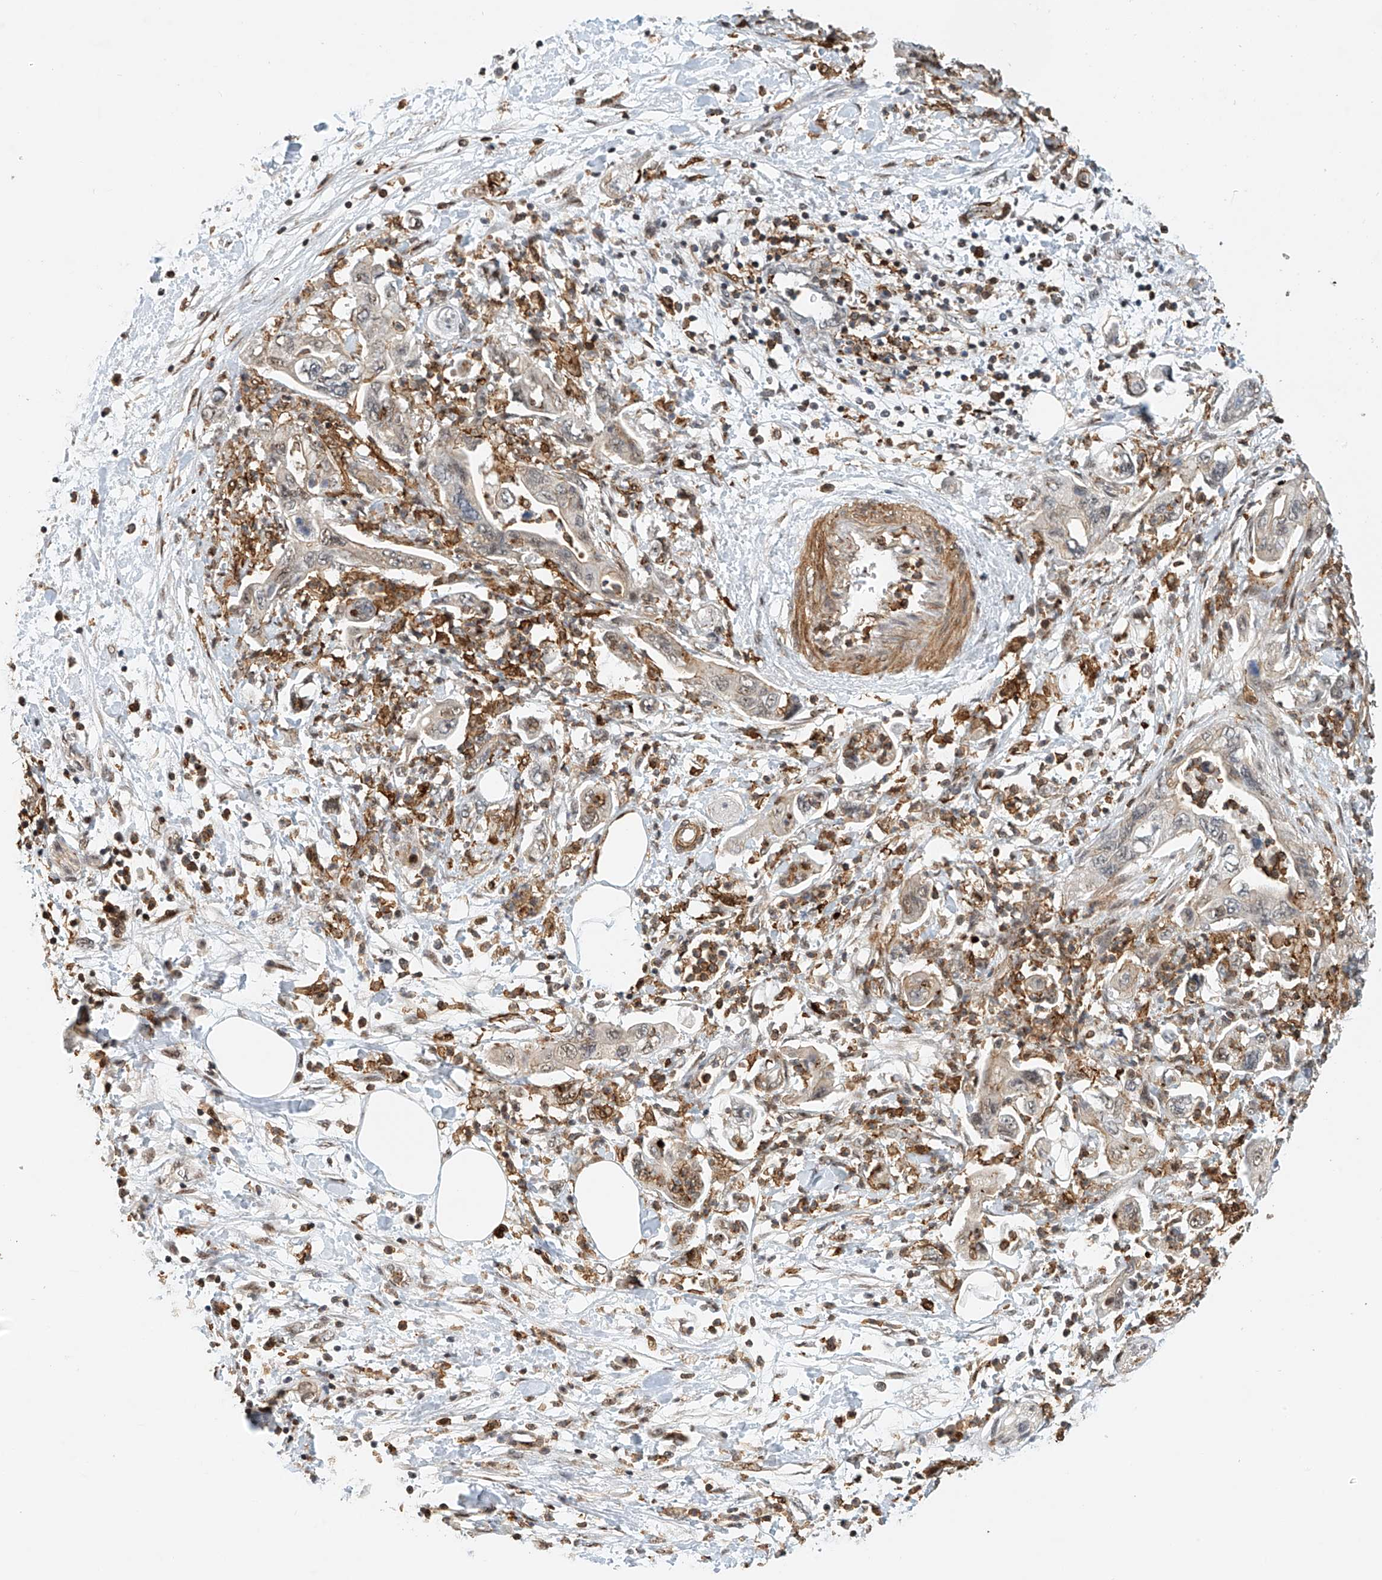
{"staining": {"intensity": "weak", "quantity": "25%-75%", "location": "nuclear"}, "tissue": "pancreatic cancer", "cell_type": "Tumor cells", "image_type": "cancer", "snomed": [{"axis": "morphology", "description": "Adenocarcinoma, NOS"}, {"axis": "topography", "description": "Pancreas"}], "caption": "Pancreatic adenocarcinoma tissue reveals weak nuclear staining in approximately 25%-75% of tumor cells", "gene": "MICAL1", "patient": {"sex": "female", "age": 73}}